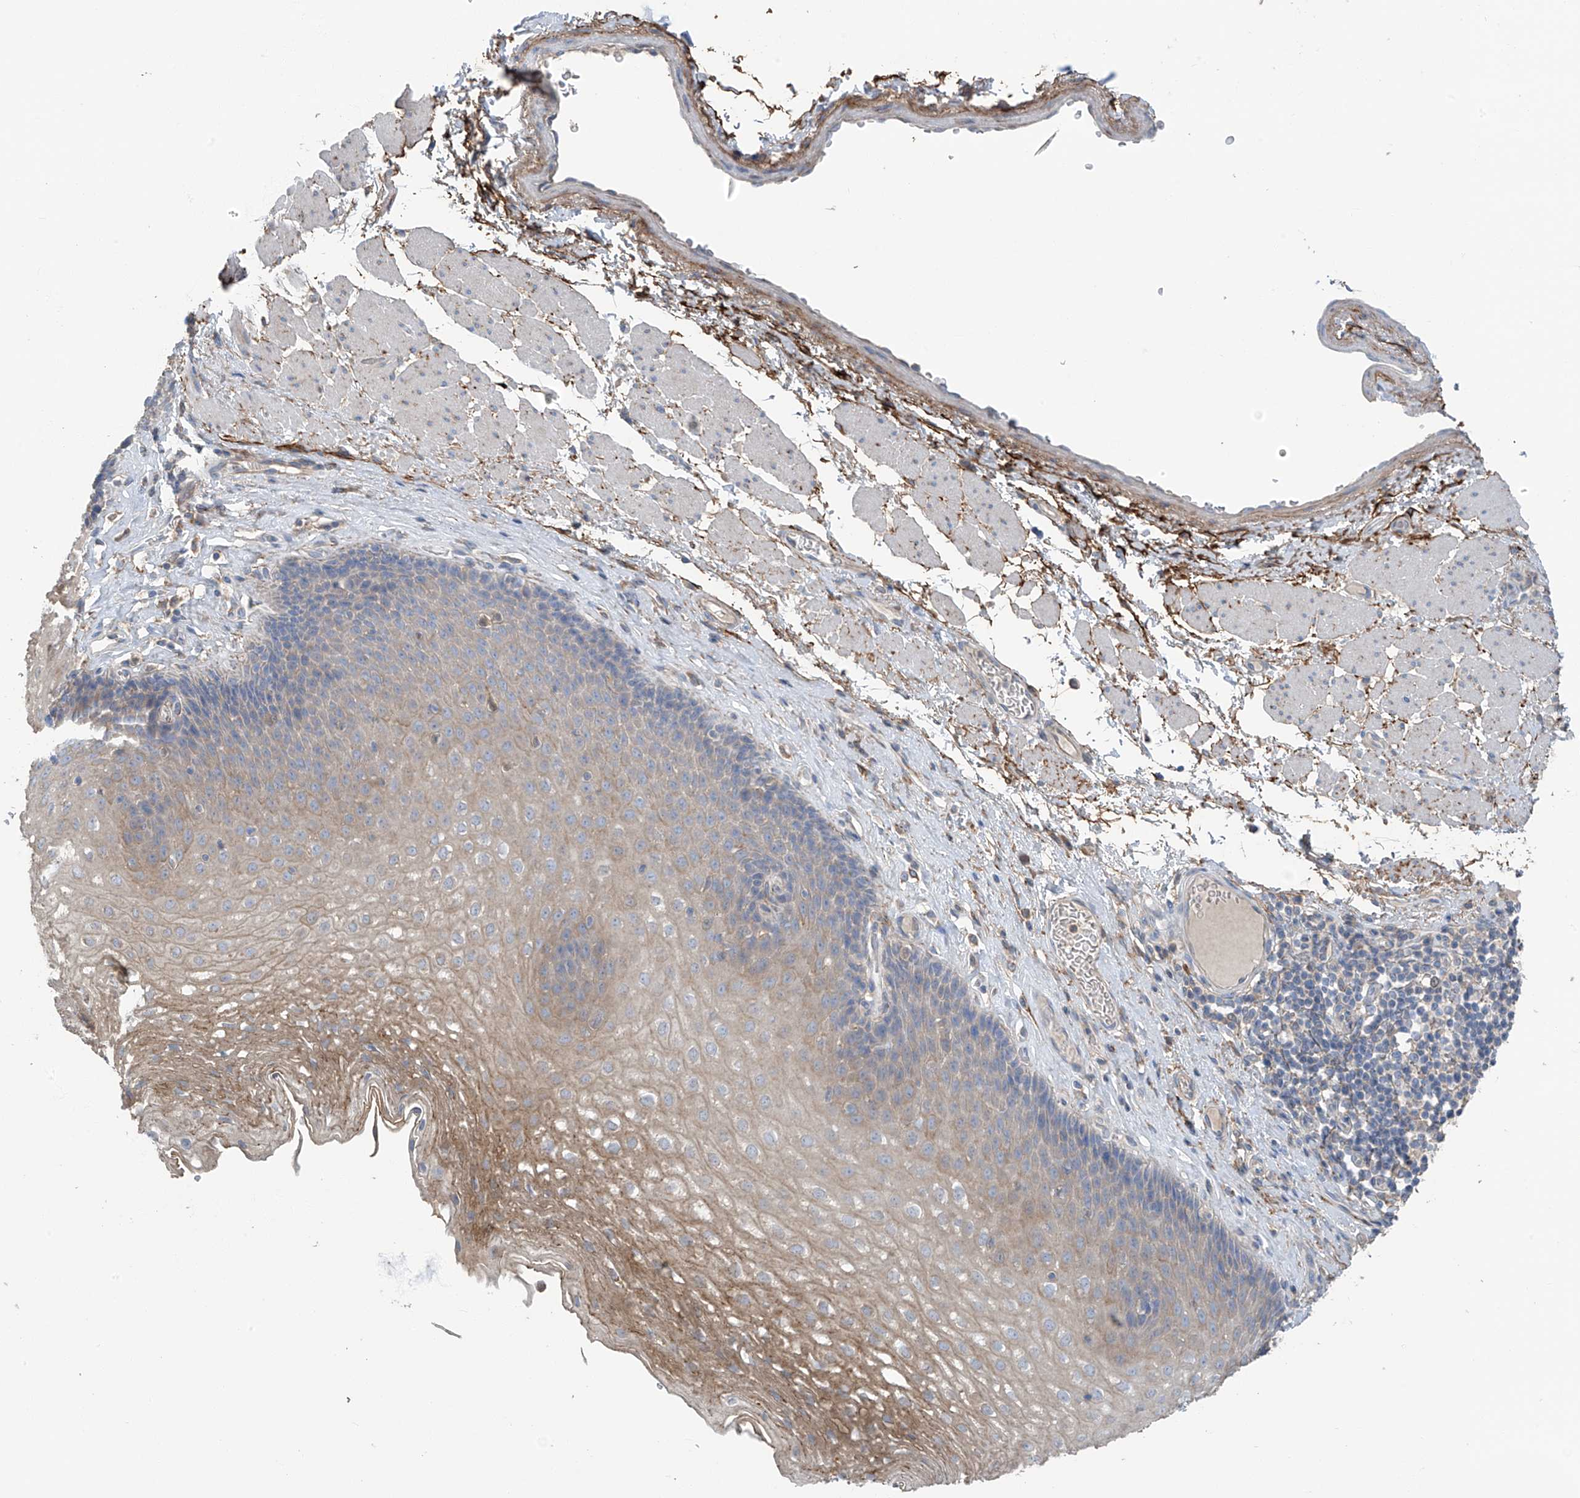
{"staining": {"intensity": "weak", "quantity": "<25%", "location": "cytoplasmic/membranous"}, "tissue": "esophagus", "cell_type": "Squamous epithelial cells", "image_type": "normal", "snomed": [{"axis": "morphology", "description": "Normal tissue, NOS"}, {"axis": "topography", "description": "Esophagus"}], "caption": "DAB immunohistochemical staining of benign human esophagus displays no significant expression in squamous epithelial cells.", "gene": "GALNTL6", "patient": {"sex": "female", "age": 66}}